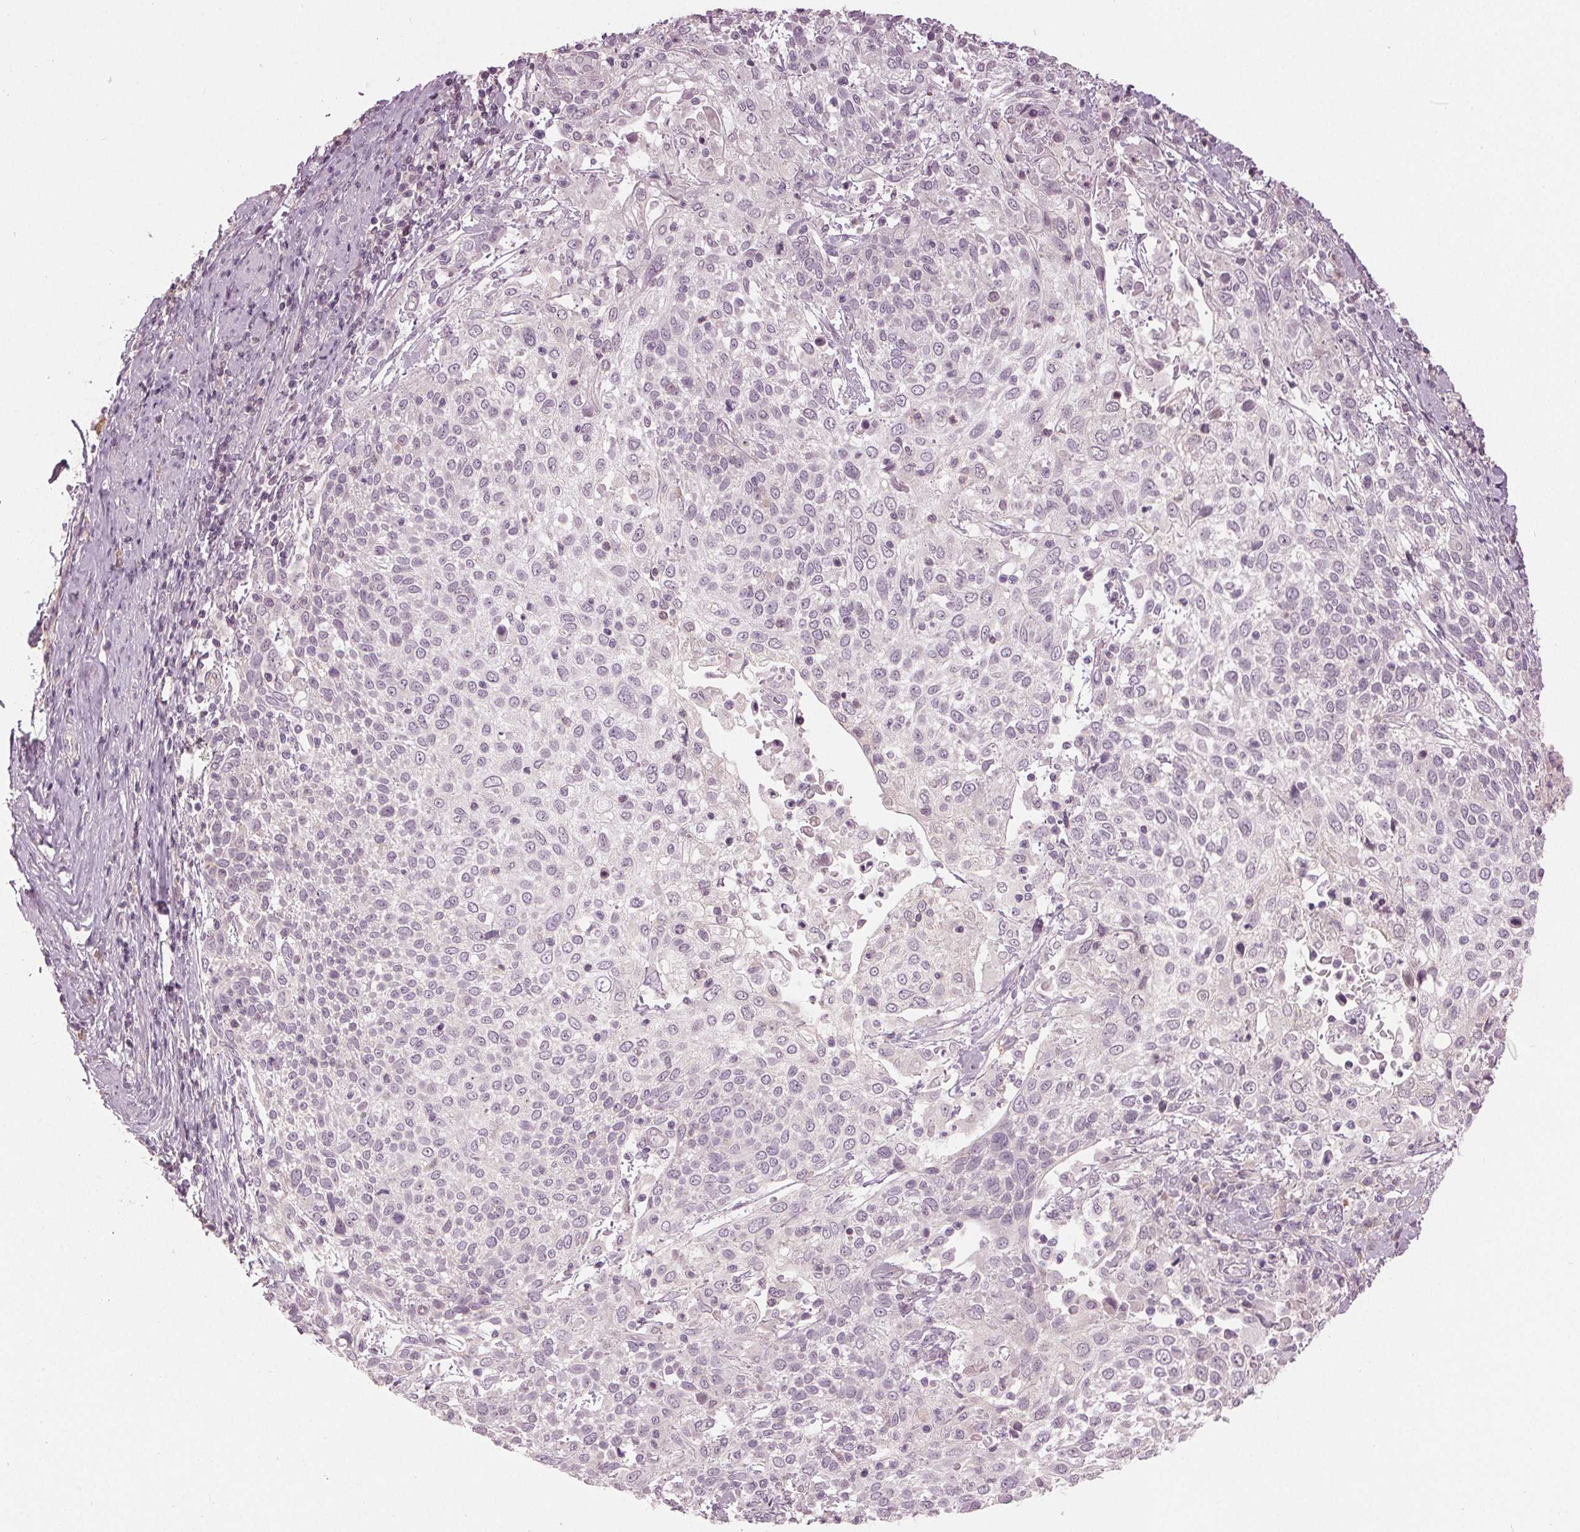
{"staining": {"intensity": "negative", "quantity": "none", "location": "none"}, "tissue": "cervical cancer", "cell_type": "Tumor cells", "image_type": "cancer", "snomed": [{"axis": "morphology", "description": "Squamous cell carcinoma, NOS"}, {"axis": "topography", "description": "Cervix"}], "caption": "Tumor cells are negative for protein expression in human cervical cancer.", "gene": "KLK13", "patient": {"sex": "female", "age": 61}}